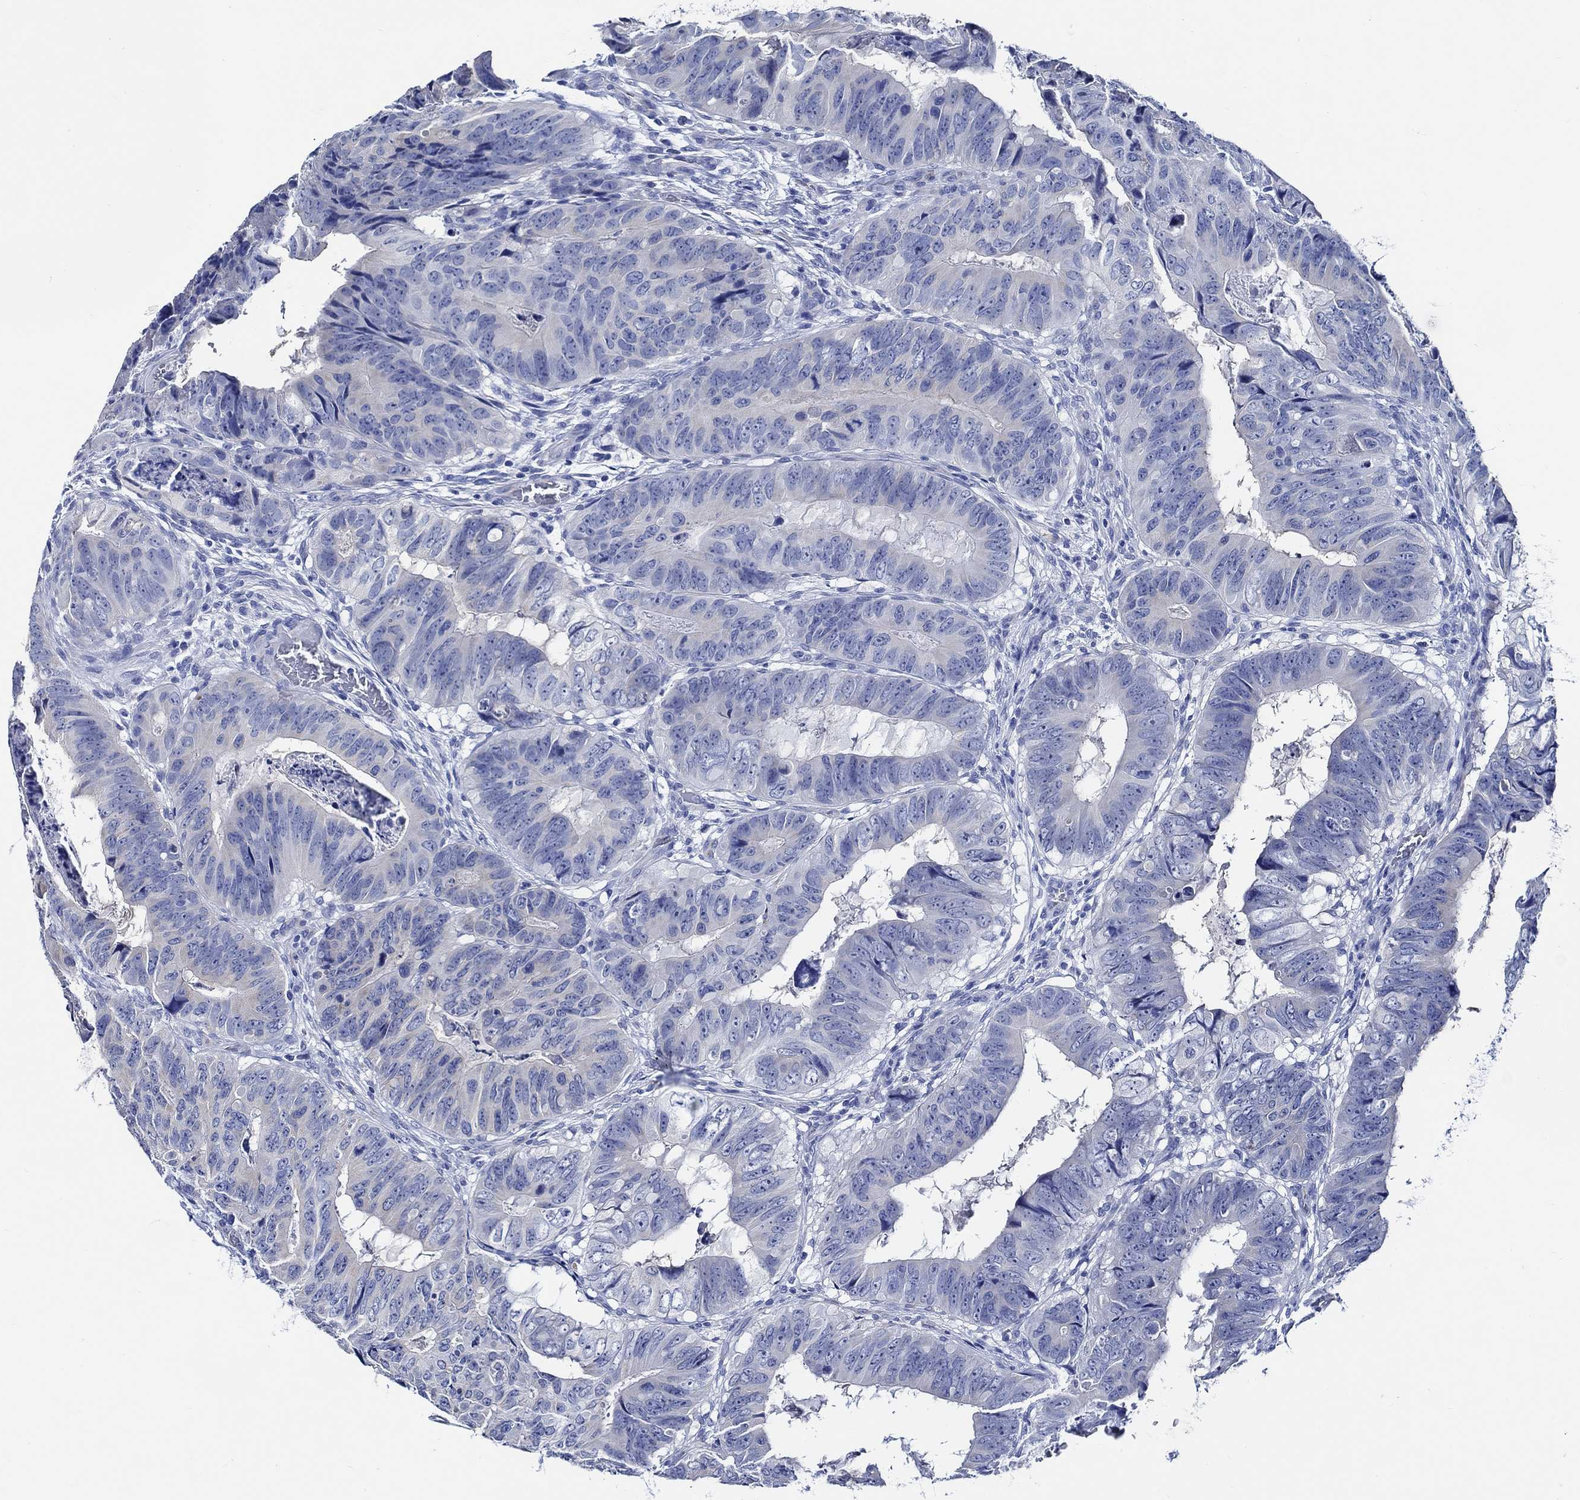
{"staining": {"intensity": "negative", "quantity": "none", "location": "none"}, "tissue": "colorectal cancer", "cell_type": "Tumor cells", "image_type": "cancer", "snomed": [{"axis": "morphology", "description": "Adenocarcinoma, NOS"}, {"axis": "topography", "description": "Colon"}], "caption": "Histopathology image shows no significant protein expression in tumor cells of colorectal adenocarcinoma.", "gene": "WDR62", "patient": {"sex": "male", "age": 79}}